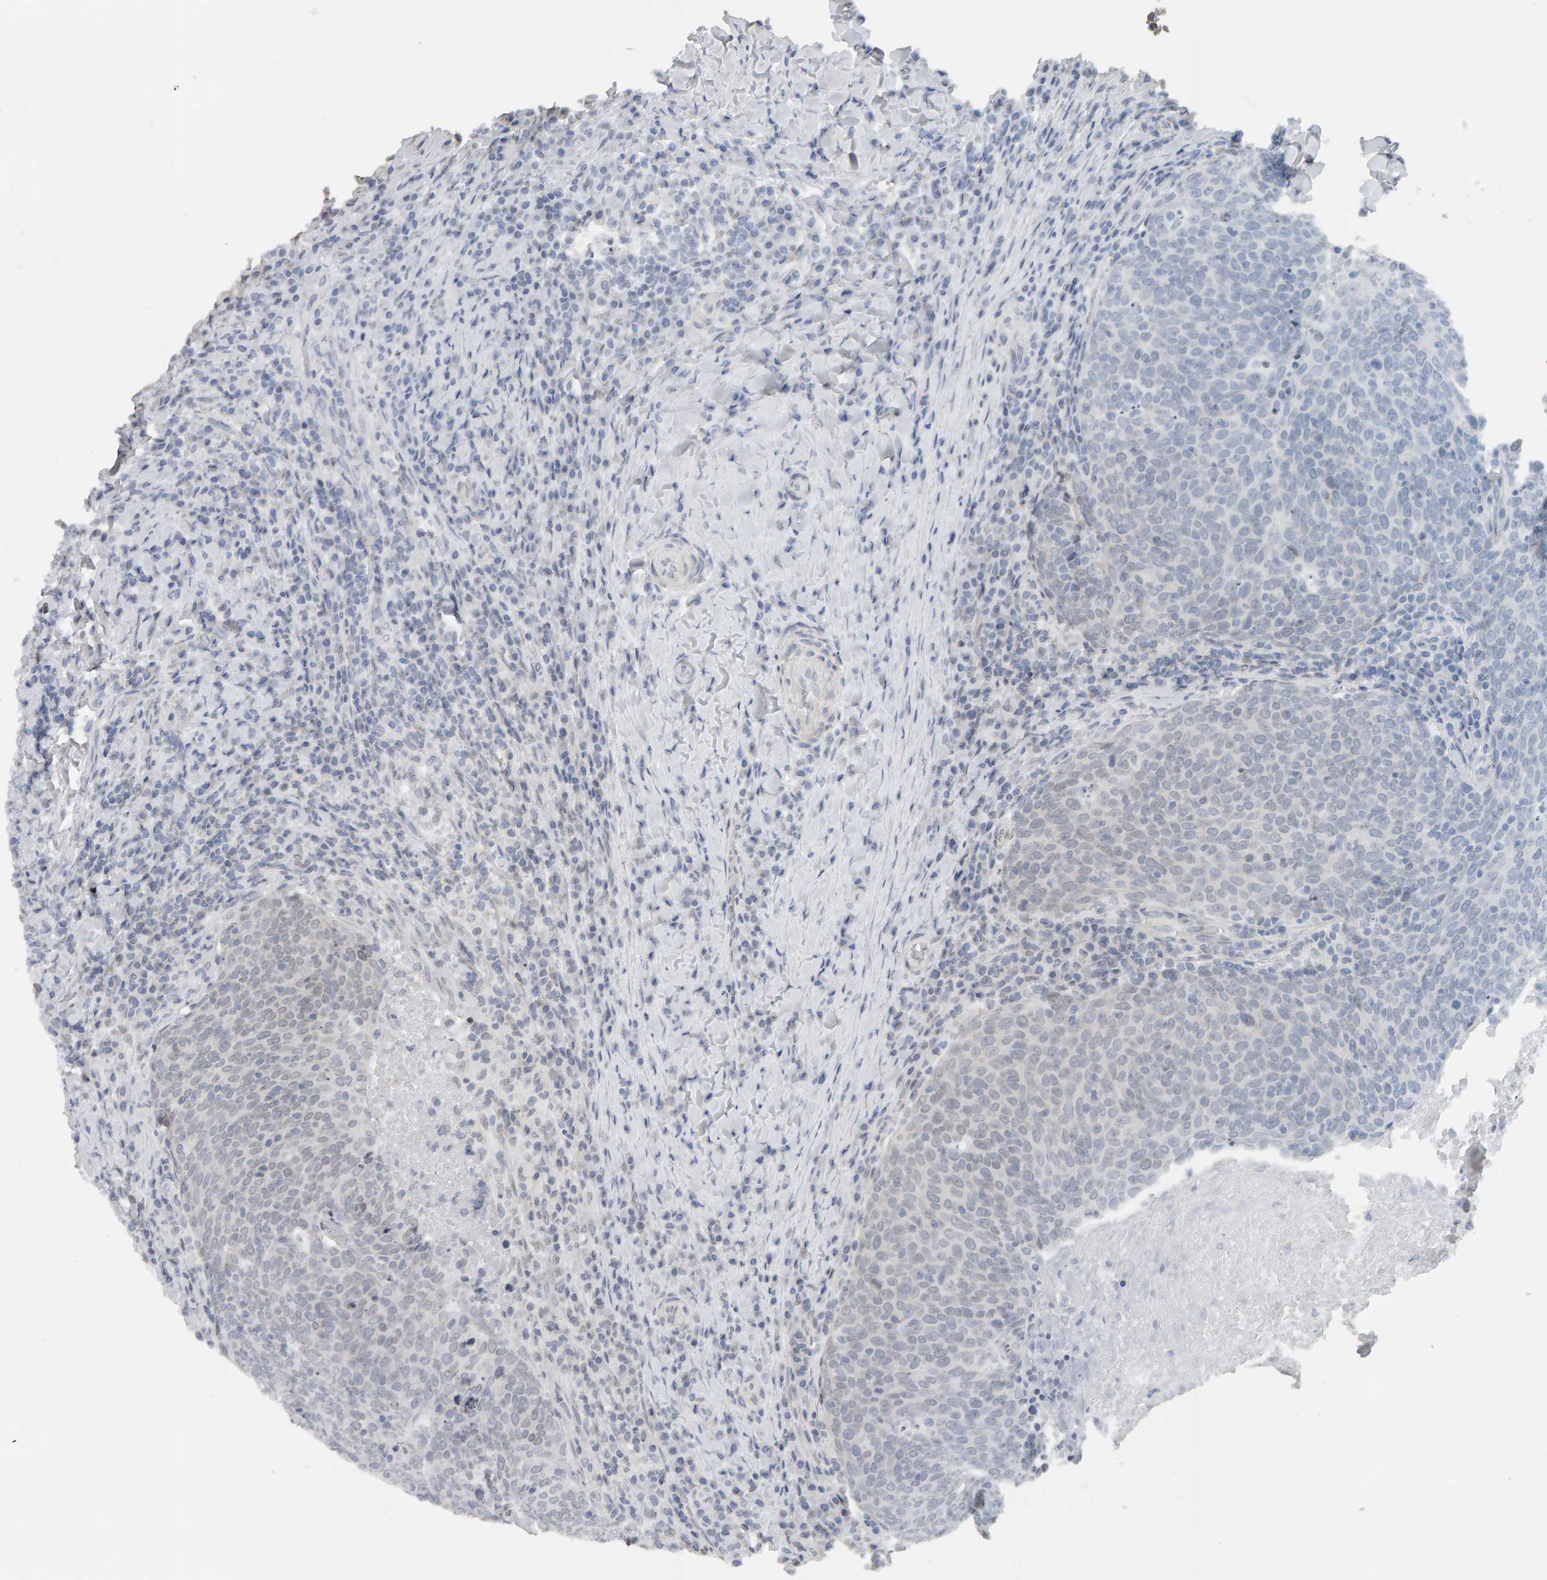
{"staining": {"intensity": "negative", "quantity": "none", "location": "none"}, "tissue": "head and neck cancer", "cell_type": "Tumor cells", "image_type": "cancer", "snomed": [{"axis": "morphology", "description": "Squamous cell carcinoma, NOS"}, {"axis": "morphology", "description": "Squamous cell carcinoma, metastatic, NOS"}, {"axis": "topography", "description": "Lymph node"}, {"axis": "topography", "description": "Head-Neck"}], "caption": "Tumor cells are negative for brown protein staining in head and neck cancer.", "gene": "AFF4", "patient": {"sex": "male", "age": 62}}